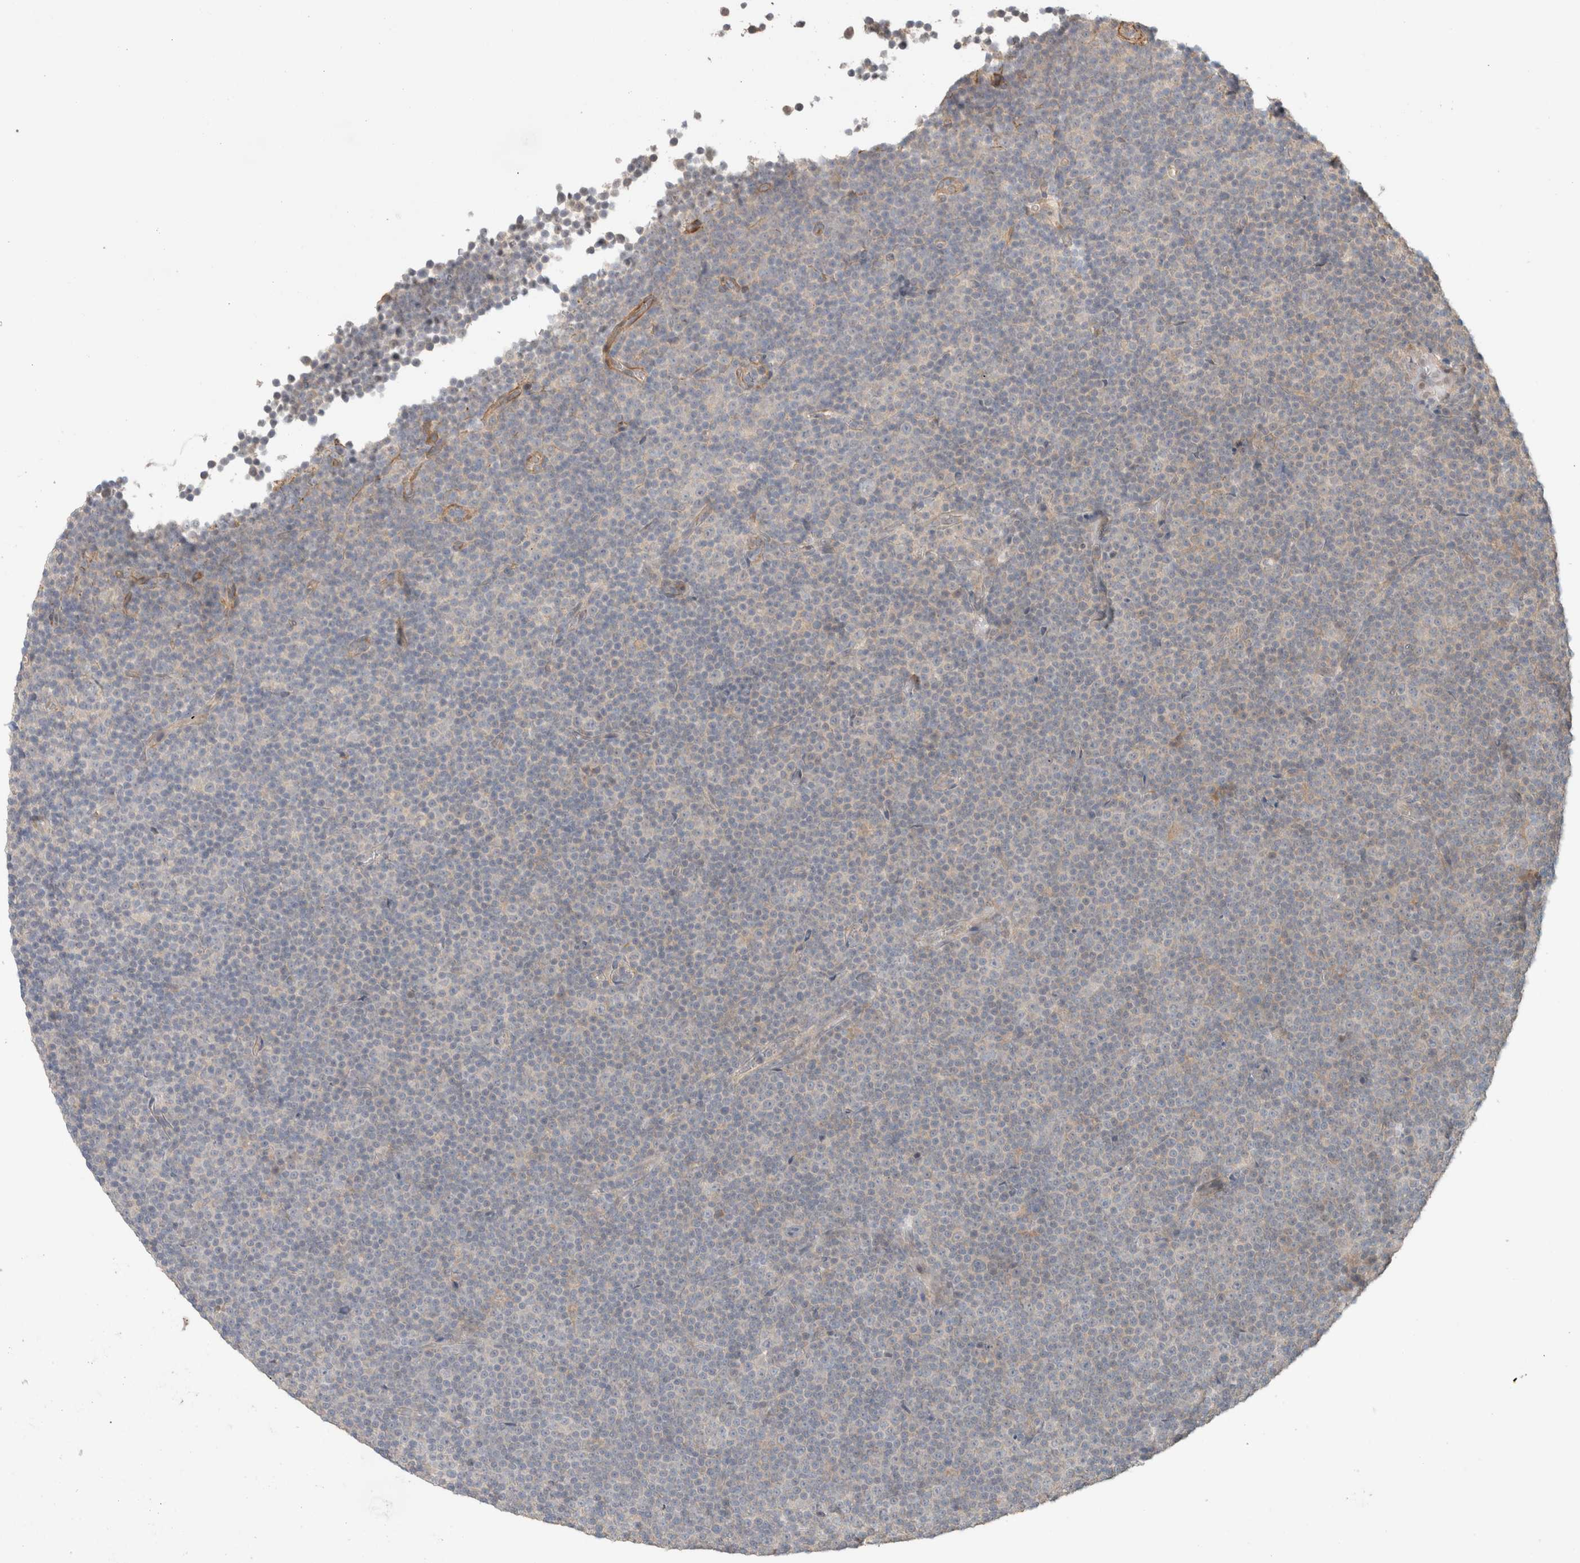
{"staining": {"intensity": "negative", "quantity": "none", "location": "none"}, "tissue": "lymphoma", "cell_type": "Tumor cells", "image_type": "cancer", "snomed": [{"axis": "morphology", "description": "Malignant lymphoma, non-Hodgkin's type, Low grade"}, {"axis": "topography", "description": "Lymph node"}], "caption": "There is no significant positivity in tumor cells of lymphoma.", "gene": "HSPG2", "patient": {"sex": "female", "age": 67}}